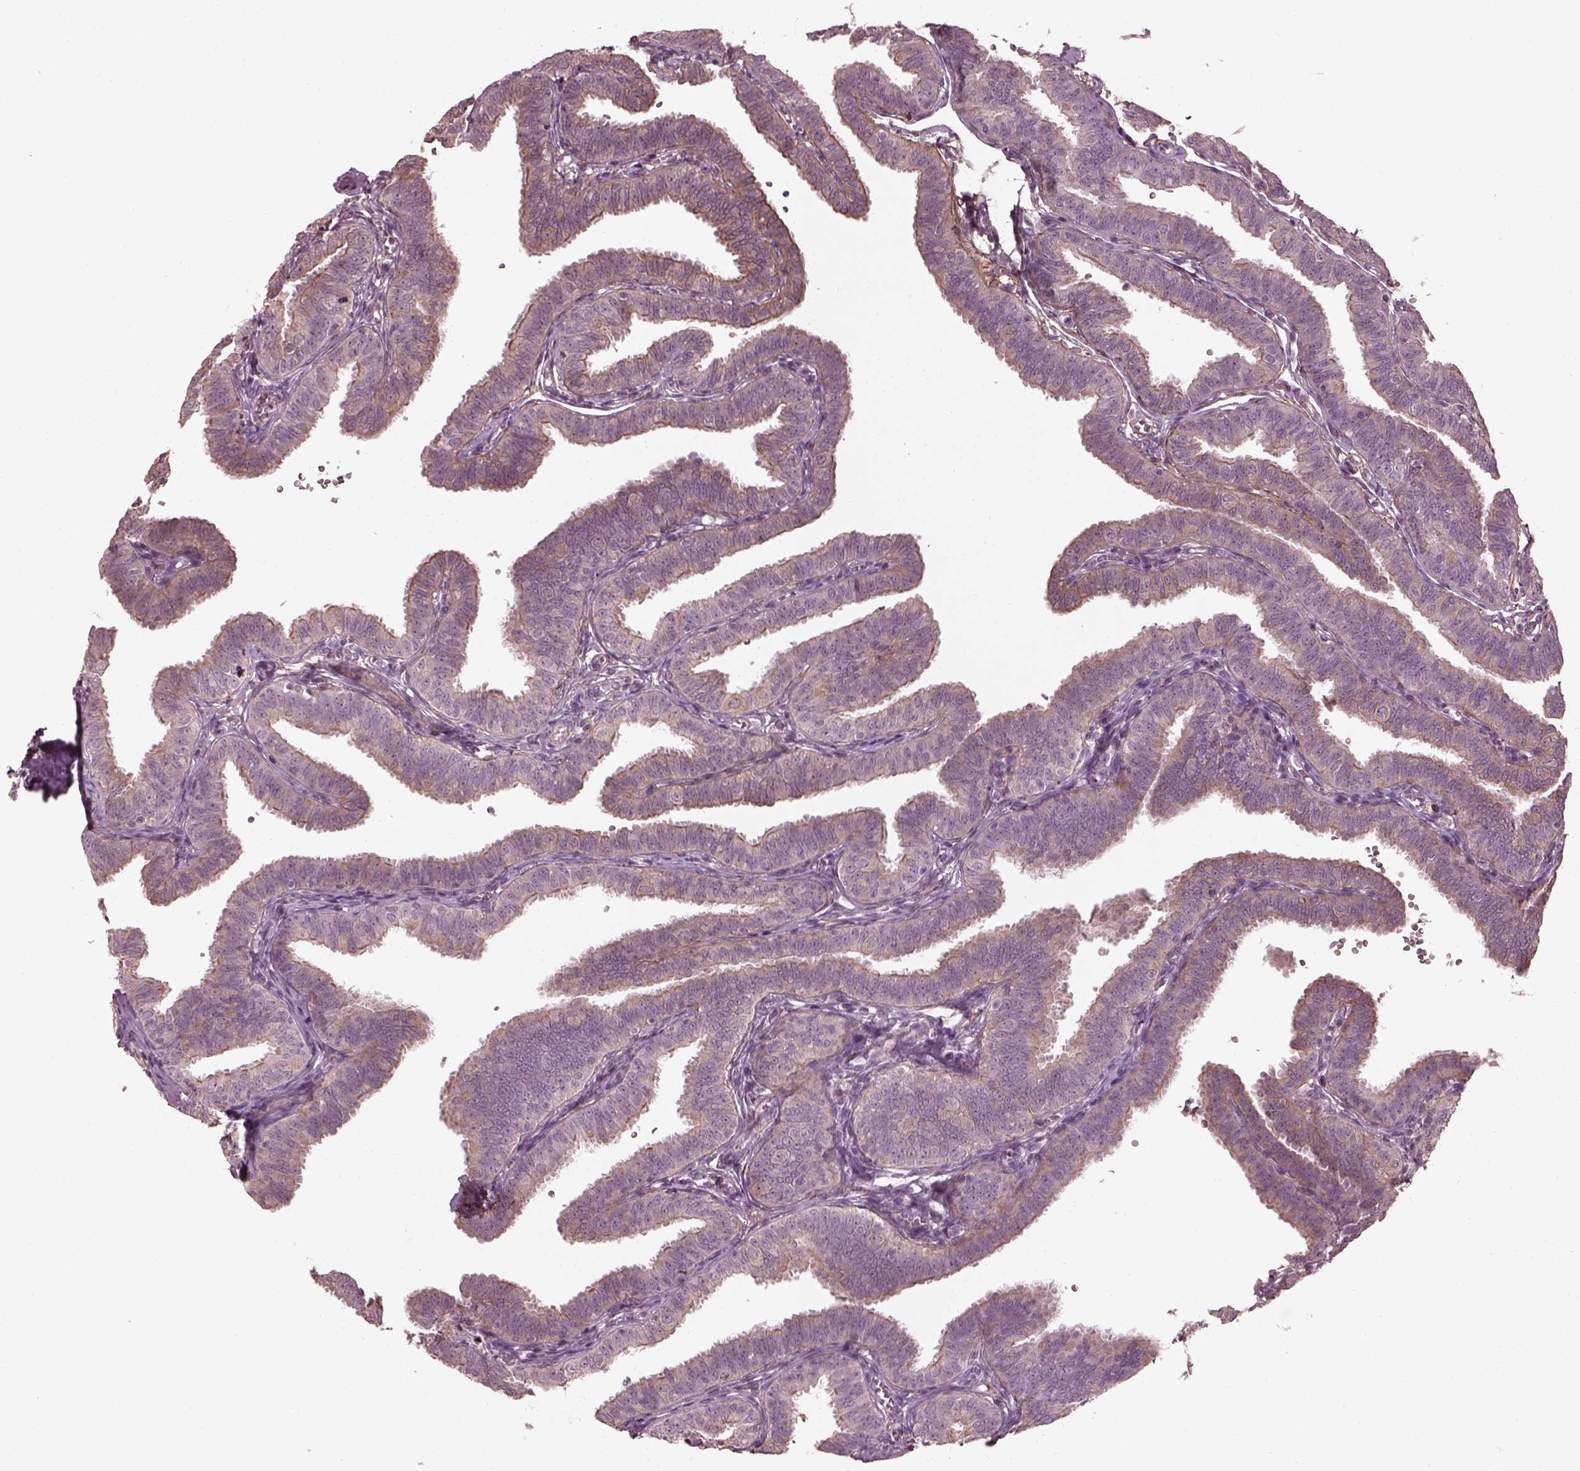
{"staining": {"intensity": "weak", "quantity": "<25%", "location": "cytoplasmic/membranous"}, "tissue": "fallopian tube", "cell_type": "Glandular cells", "image_type": "normal", "snomed": [{"axis": "morphology", "description": "Normal tissue, NOS"}, {"axis": "topography", "description": "Fallopian tube"}], "caption": "Glandular cells are negative for brown protein staining in normal fallopian tube. (Immunohistochemistry (ihc), brightfield microscopy, high magnification).", "gene": "EFEMP1", "patient": {"sex": "female", "age": 25}}